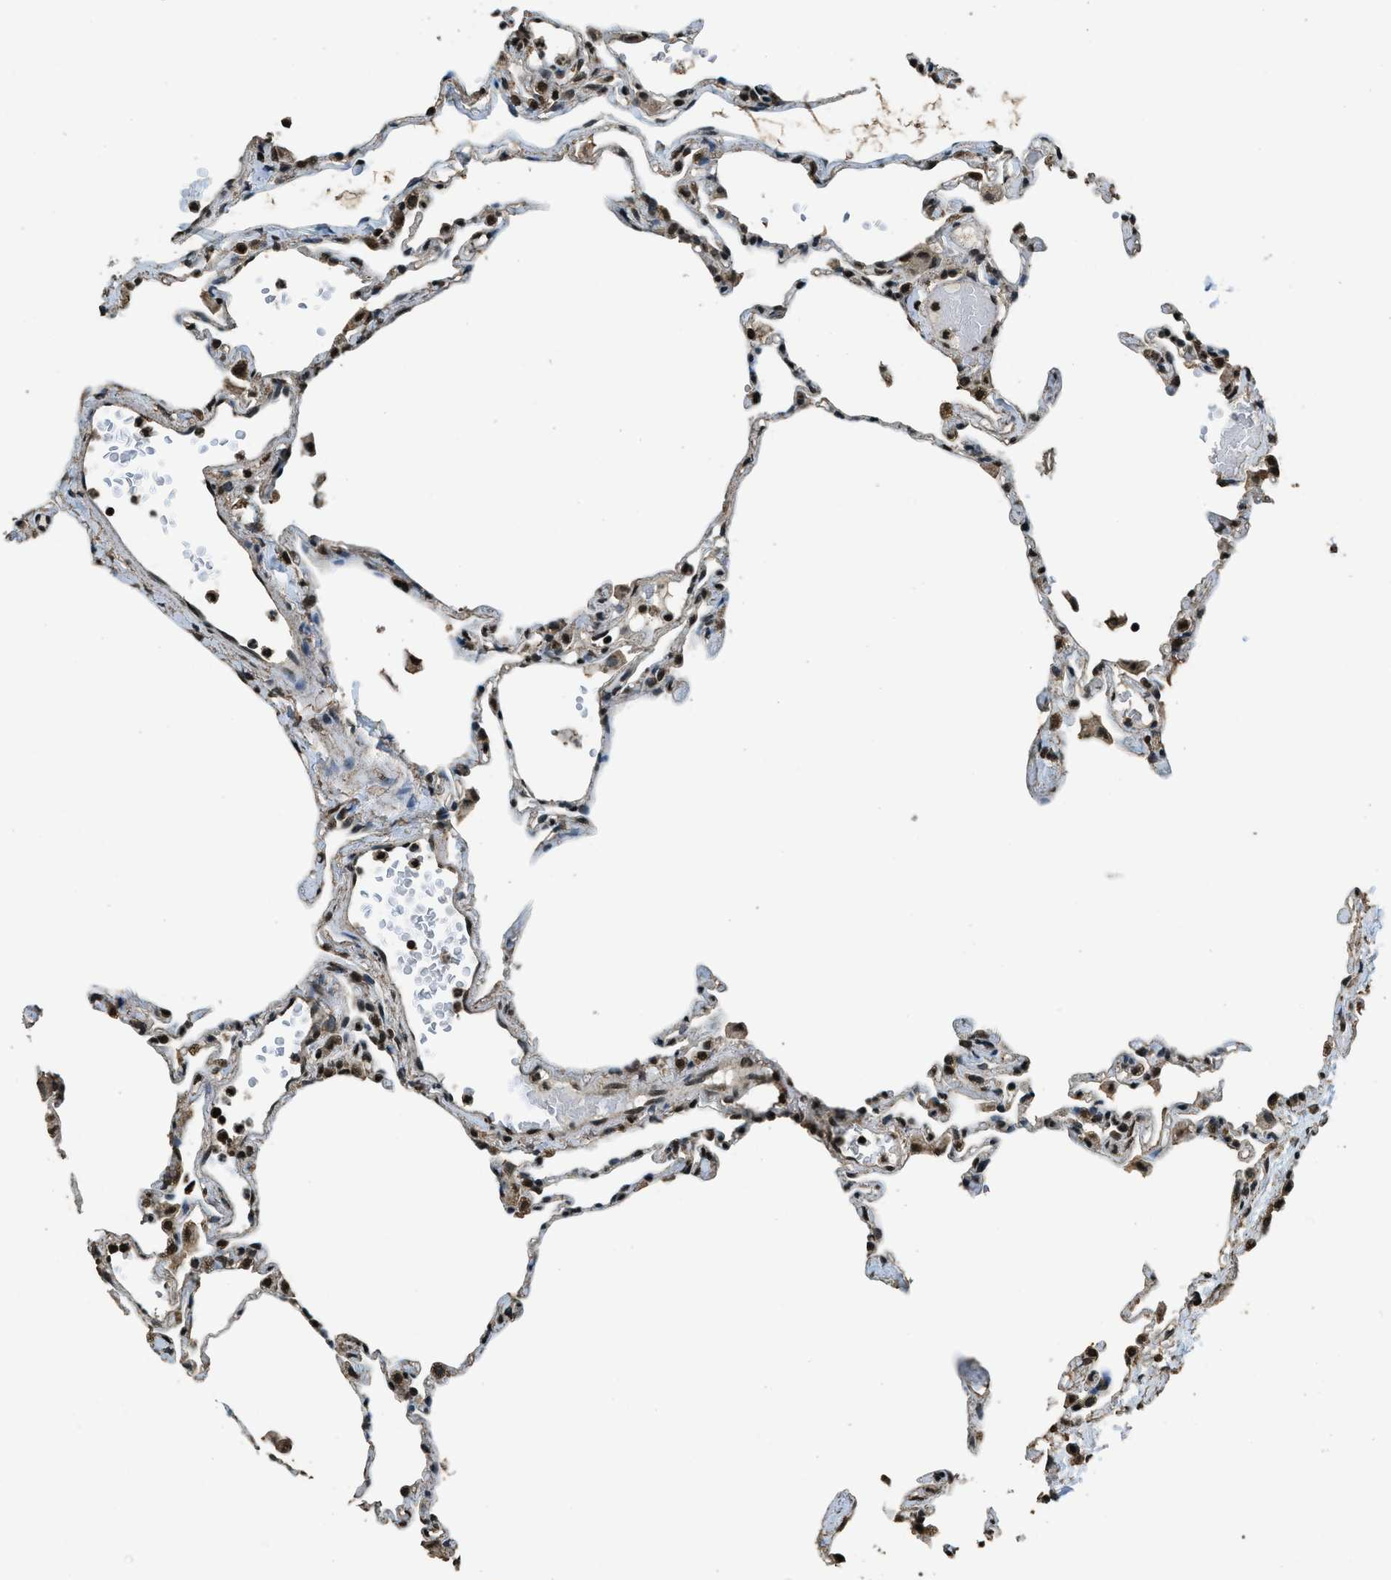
{"staining": {"intensity": "strong", "quantity": ">75%", "location": "nuclear"}, "tissue": "lung", "cell_type": "Alveolar cells", "image_type": "normal", "snomed": [{"axis": "morphology", "description": "Normal tissue, NOS"}, {"axis": "topography", "description": "Lung"}], "caption": "Immunohistochemical staining of normal human lung reveals high levels of strong nuclear positivity in approximately >75% of alveolar cells. Nuclei are stained in blue.", "gene": "MYB", "patient": {"sex": "female", "age": 49}}